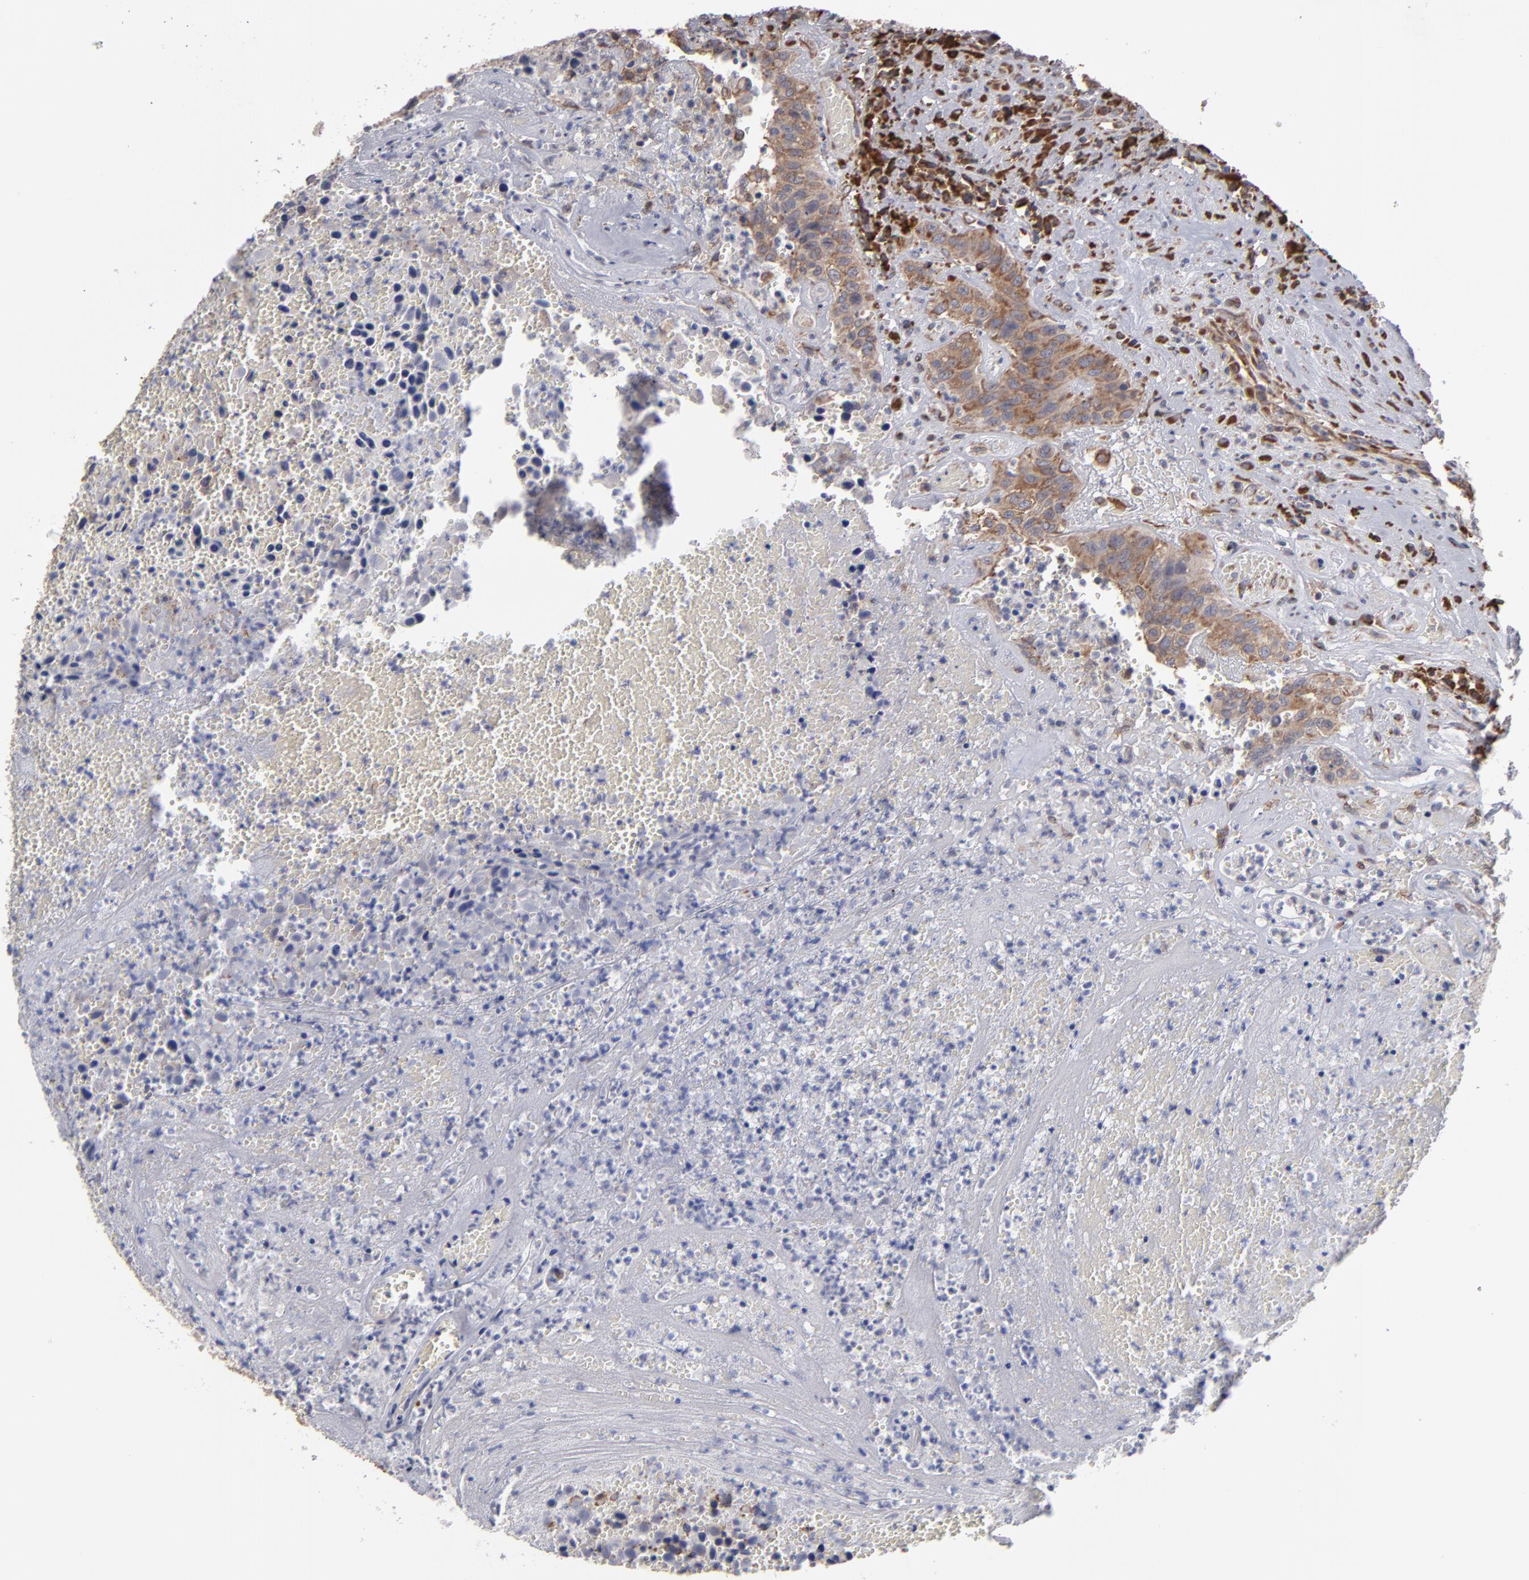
{"staining": {"intensity": "moderate", "quantity": ">75%", "location": "cytoplasmic/membranous"}, "tissue": "urothelial cancer", "cell_type": "Tumor cells", "image_type": "cancer", "snomed": [{"axis": "morphology", "description": "Urothelial carcinoma, High grade"}, {"axis": "topography", "description": "Urinary bladder"}], "caption": "Protein staining shows moderate cytoplasmic/membranous expression in approximately >75% of tumor cells in high-grade urothelial carcinoma.", "gene": "SND1", "patient": {"sex": "male", "age": 66}}